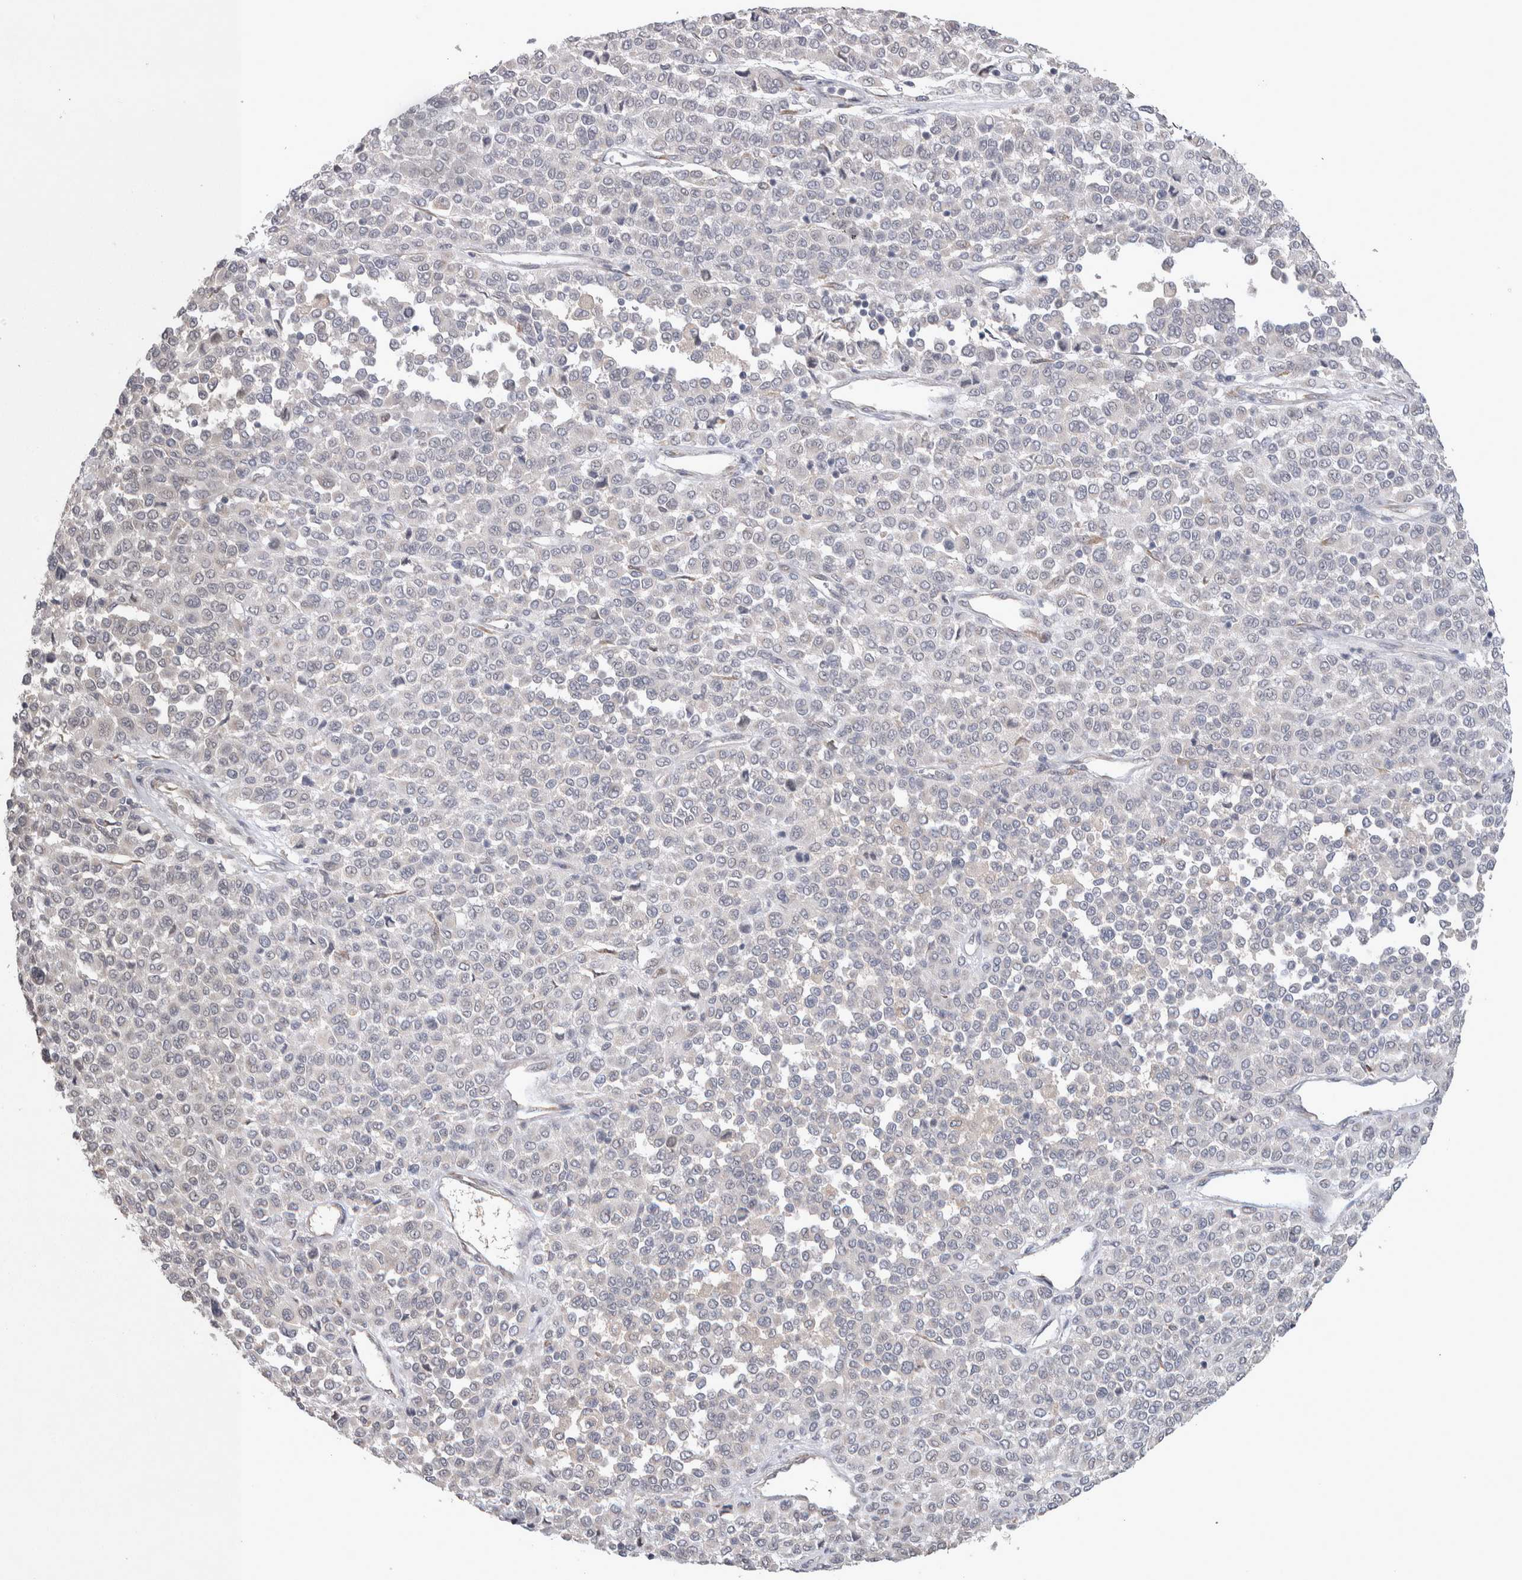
{"staining": {"intensity": "weak", "quantity": "<25%", "location": "cytoplasmic/membranous"}, "tissue": "melanoma", "cell_type": "Tumor cells", "image_type": "cancer", "snomed": [{"axis": "morphology", "description": "Malignant melanoma, Metastatic site"}, {"axis": "topography", "description": "Pancreas"}], "caption": "A high-resolution photomicrograph shows immunohistochemistry (IHC) staining of melanoma, which shows no significant expression in tumor cells.", "gene": "CUL2", "patient": {"sex": "female", "age": 30}}